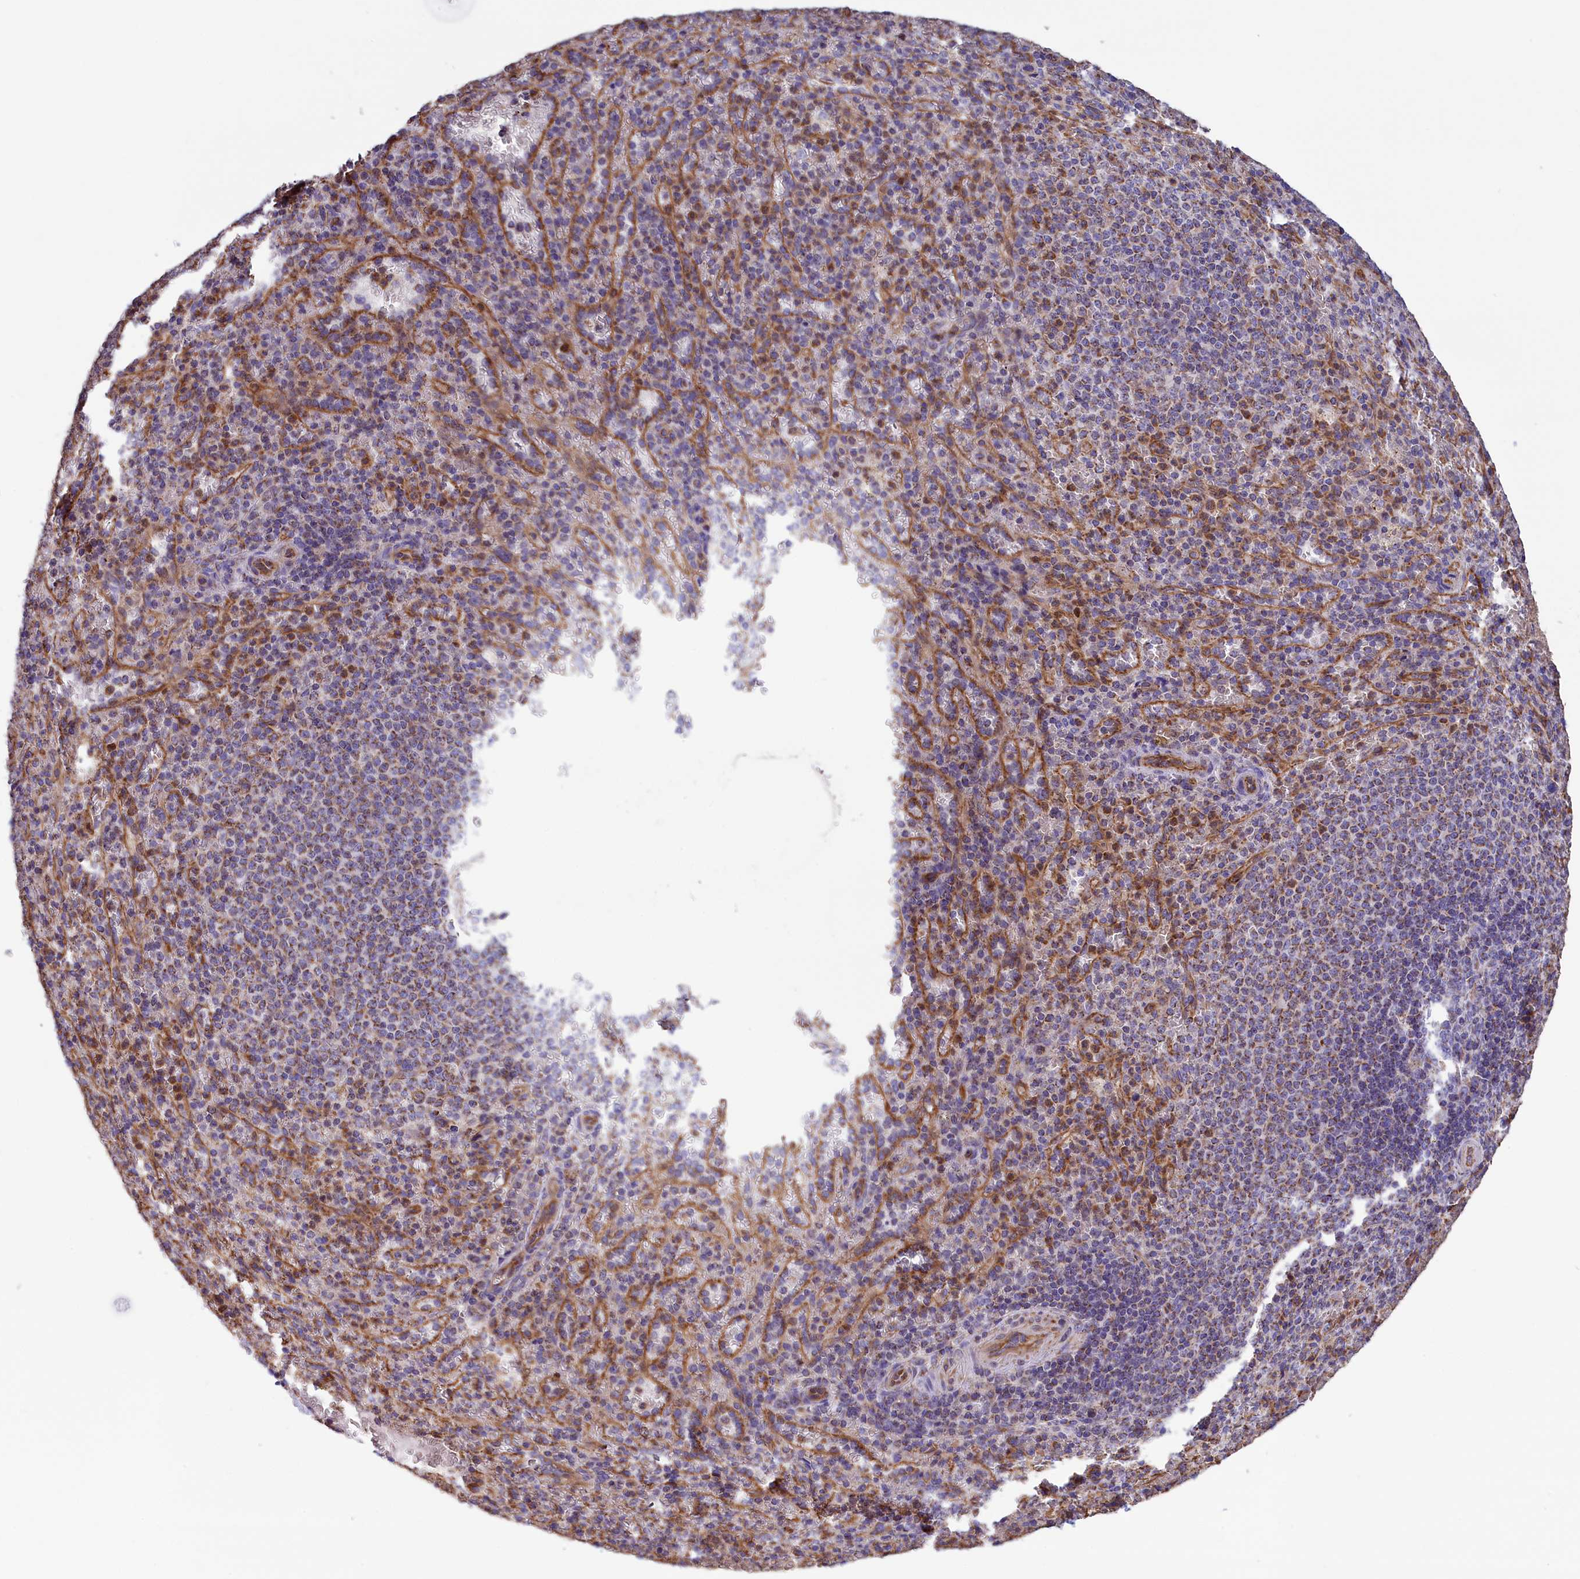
{"staining": {"intensity": "moderate", "quantity": "<25%", "location": "cytoplasmic/membranous"}, "tissue": "spleen", "cell_type": "Cells in red pulp", "image_type": "normal", "snomed": [{"axis": "morphology", "description": "Normal tissue, NOS"}, {"axis": "topography", "description": "Spleen"}], "caption": "IHC of benign human spleen reveals low levels of moderate cytoplasmic/membranous staining in approximately <25% of cells in red pulp. (DAB IHC with brightfield microscopy, high magnification).", "gene": "GATB", "patient": {"sex": "female", "age": 21}}